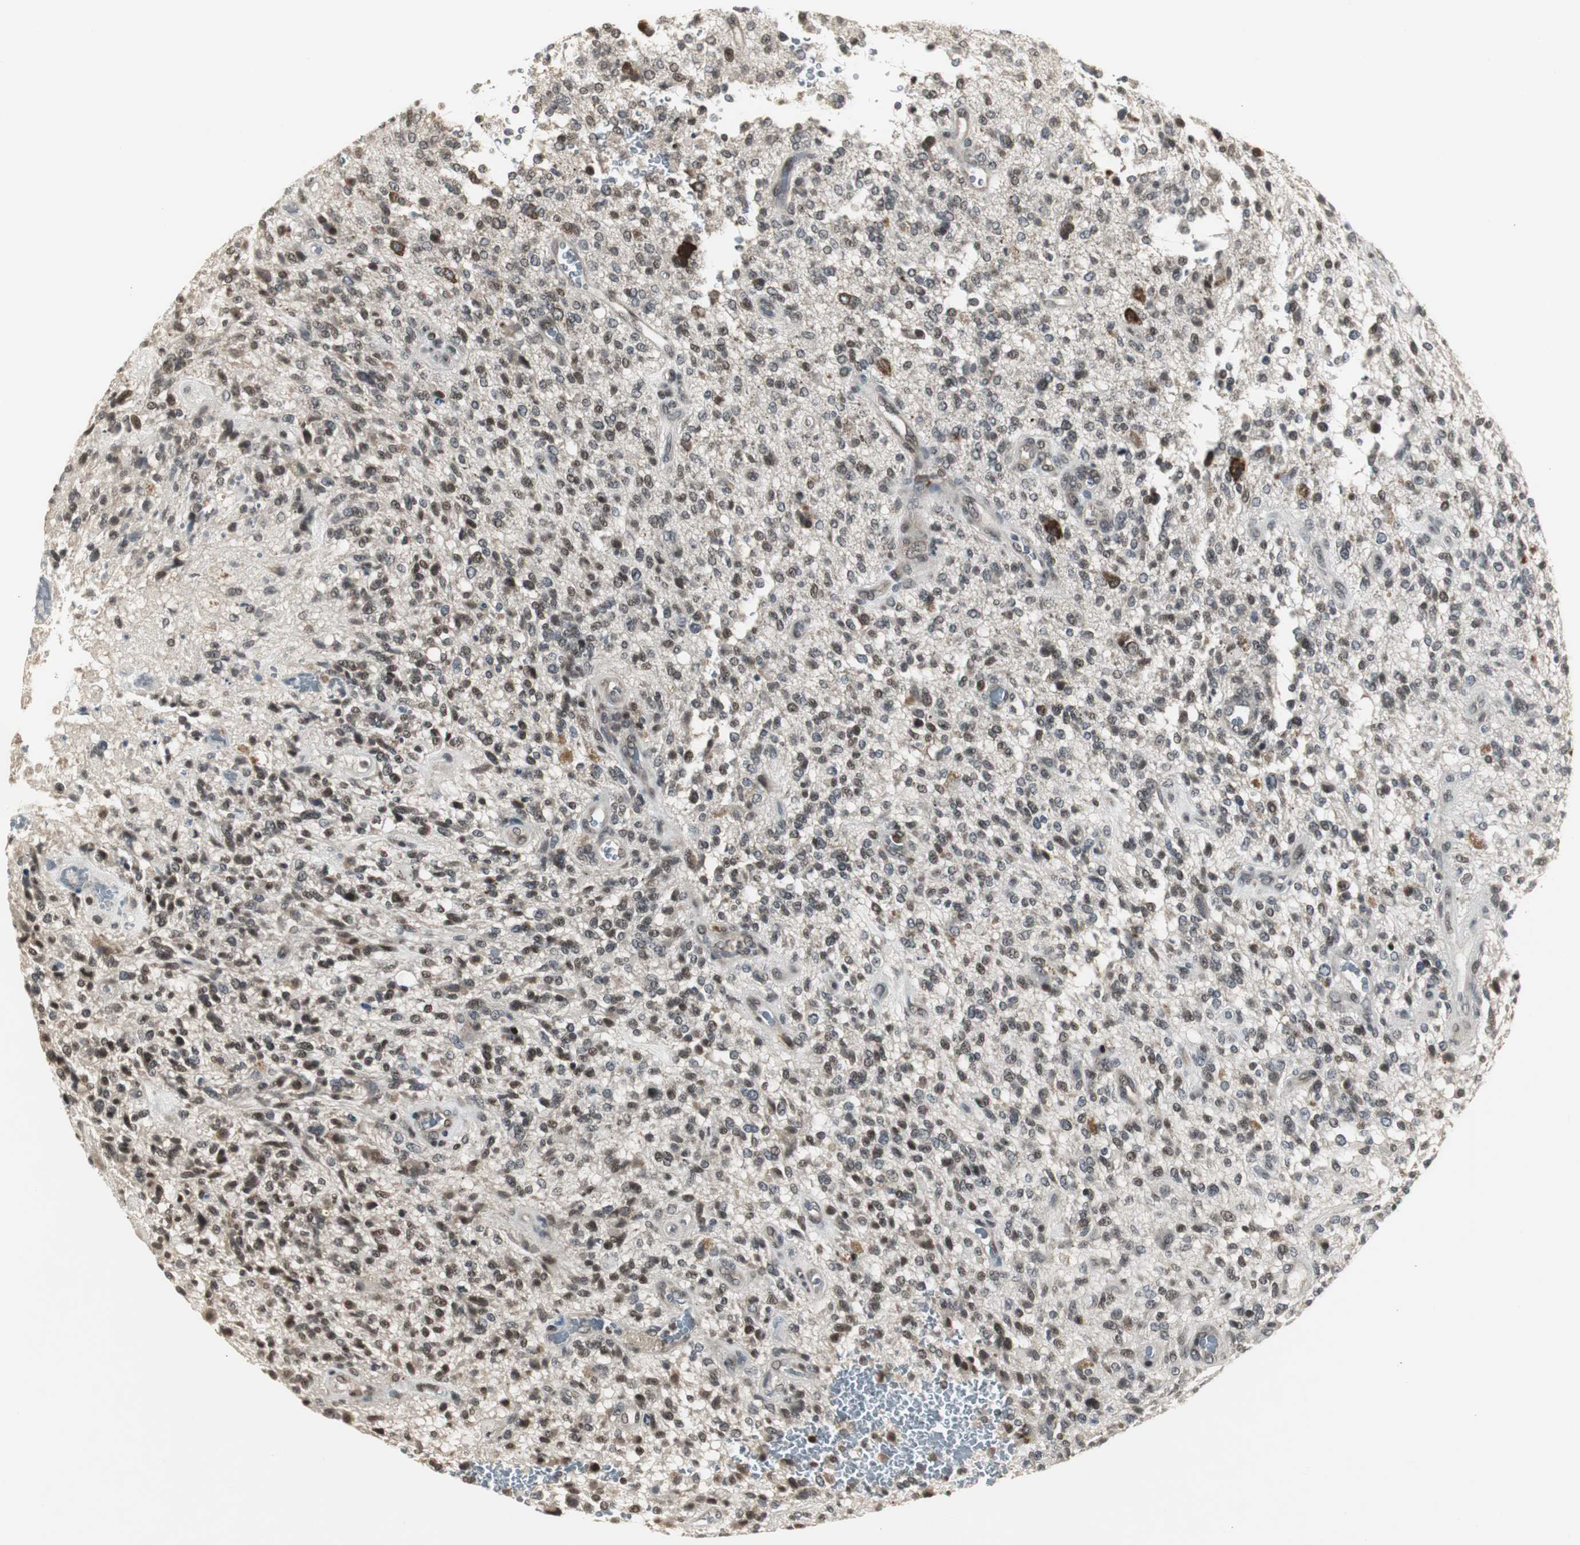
{"staining": {"intensity": "moderate", "quantity": ">75%", "location": "nuclear"}, "tissue": "glioma", "cell_type": "Tumor cells", "image_type": "cancer", "snomed": [{"axis": "morphology", "description": "Normal tissue, NOS"}, {"axis": "morphology", "description": "Glioma, malignant, High grade"}, {"axis": "topography", "description": "Cerebral cortex"}], "caption": "An IHC histopathology image of neoplastic tissue is shown. Protein staining in brown shows moderate nuclear positivity in glioma within tumor cells. The staining was performed using DAB (3,3'-diaminobenzidine) to visualize the protein expression in brown, while the nuclei were stained in blue with hematoxylin (Magnification: 20x).", "gene": "MPG", "patient": {"sex": "male", "age": 75}}